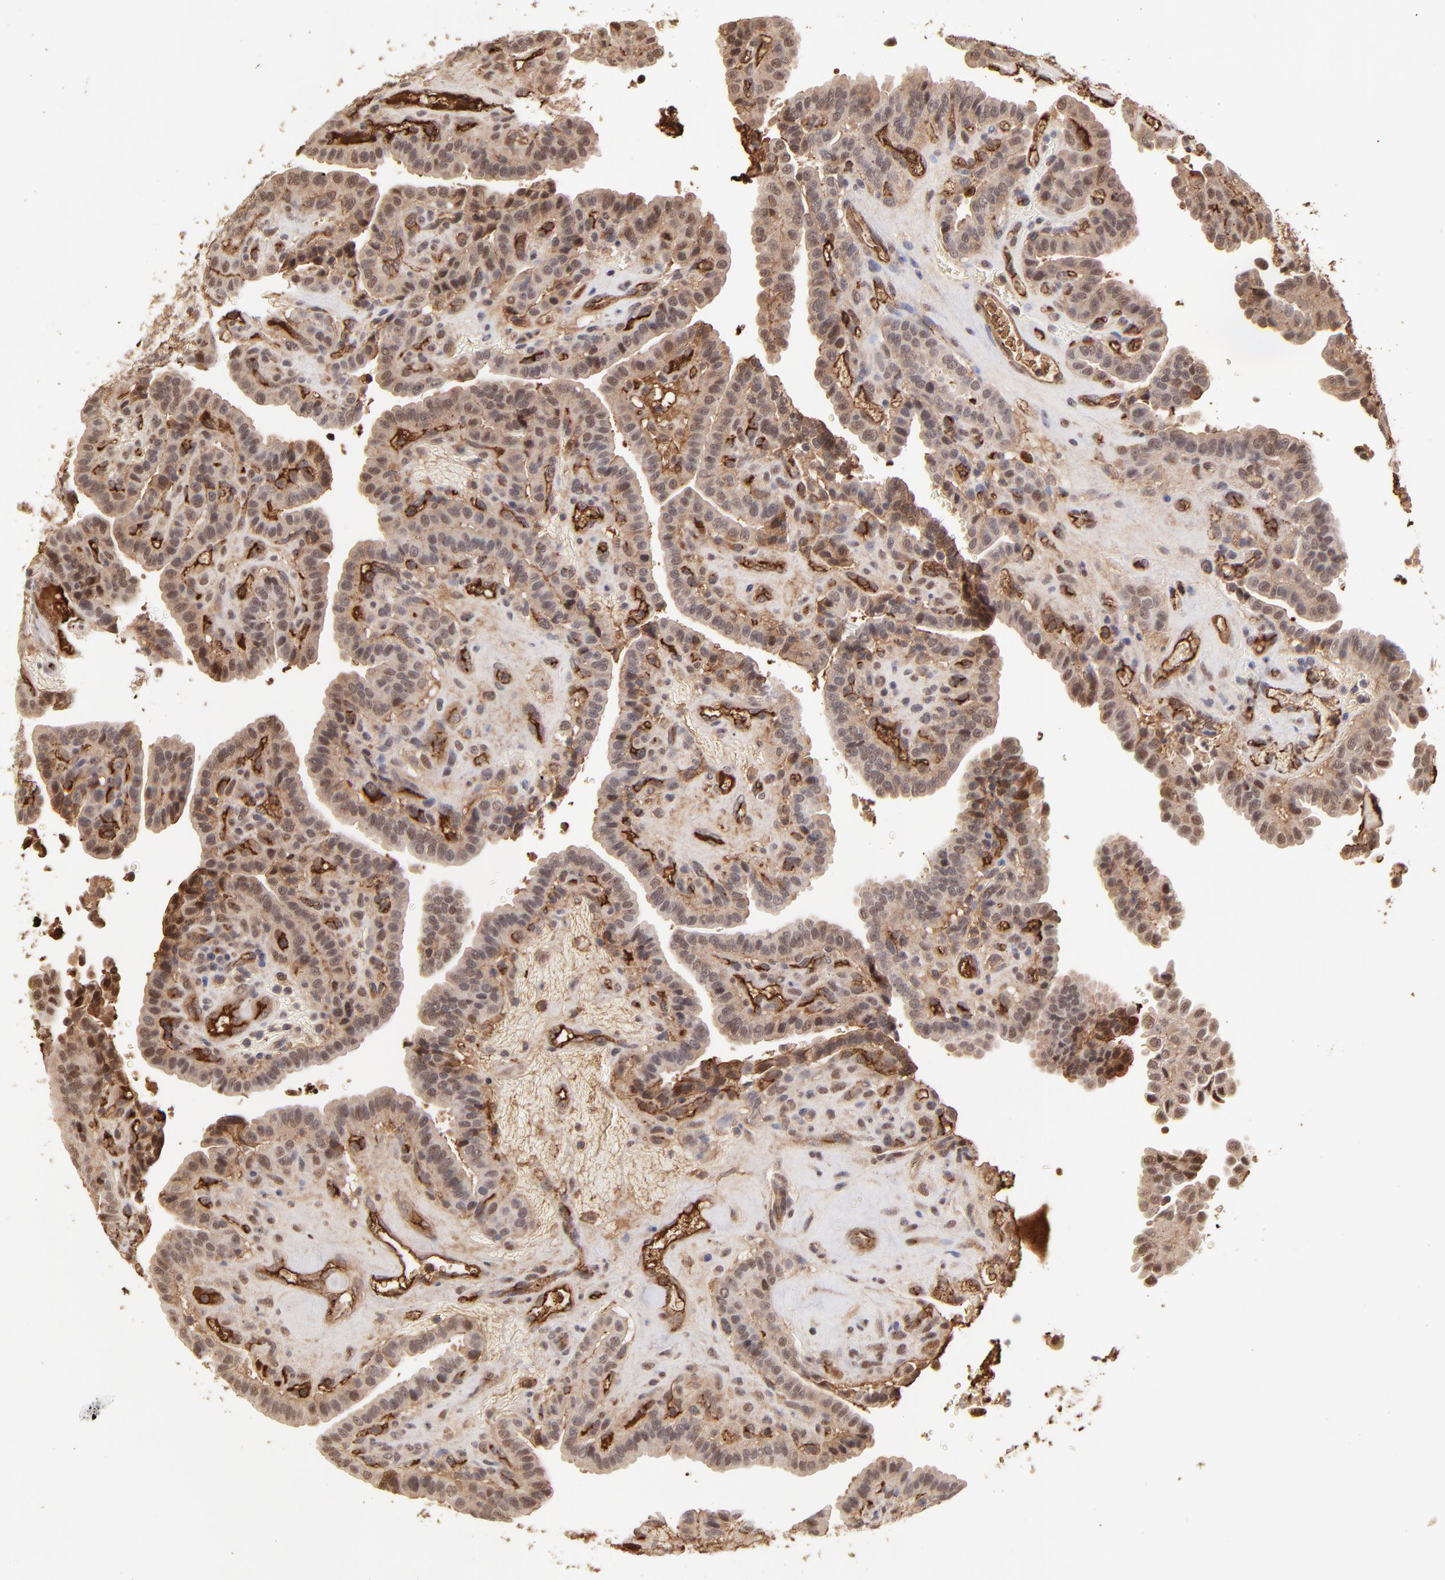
{"staining": {"intensity": "weak", "quantity": "25%-75%", "location": "cytoplasmic/membranous,nuclear"}, "tissue": "thyroid cancer", "cell_type": "Tumor cells", "image_type": "cancer", "snomed": [{"axis": "morphology", "description": "Papillary adenocarcinoma, NOS"}, {"axis": "topography", "description": "Thyroid gland"}], "caption": "This is an image of IHC staining of papillary adenocarcinoma (thyroid), which shows weak staining in the cytoplasmic/membranous and nuclear of tumor cells.", "gene": "PSMD14", "patient": {"sex": "male", "age": 87}}